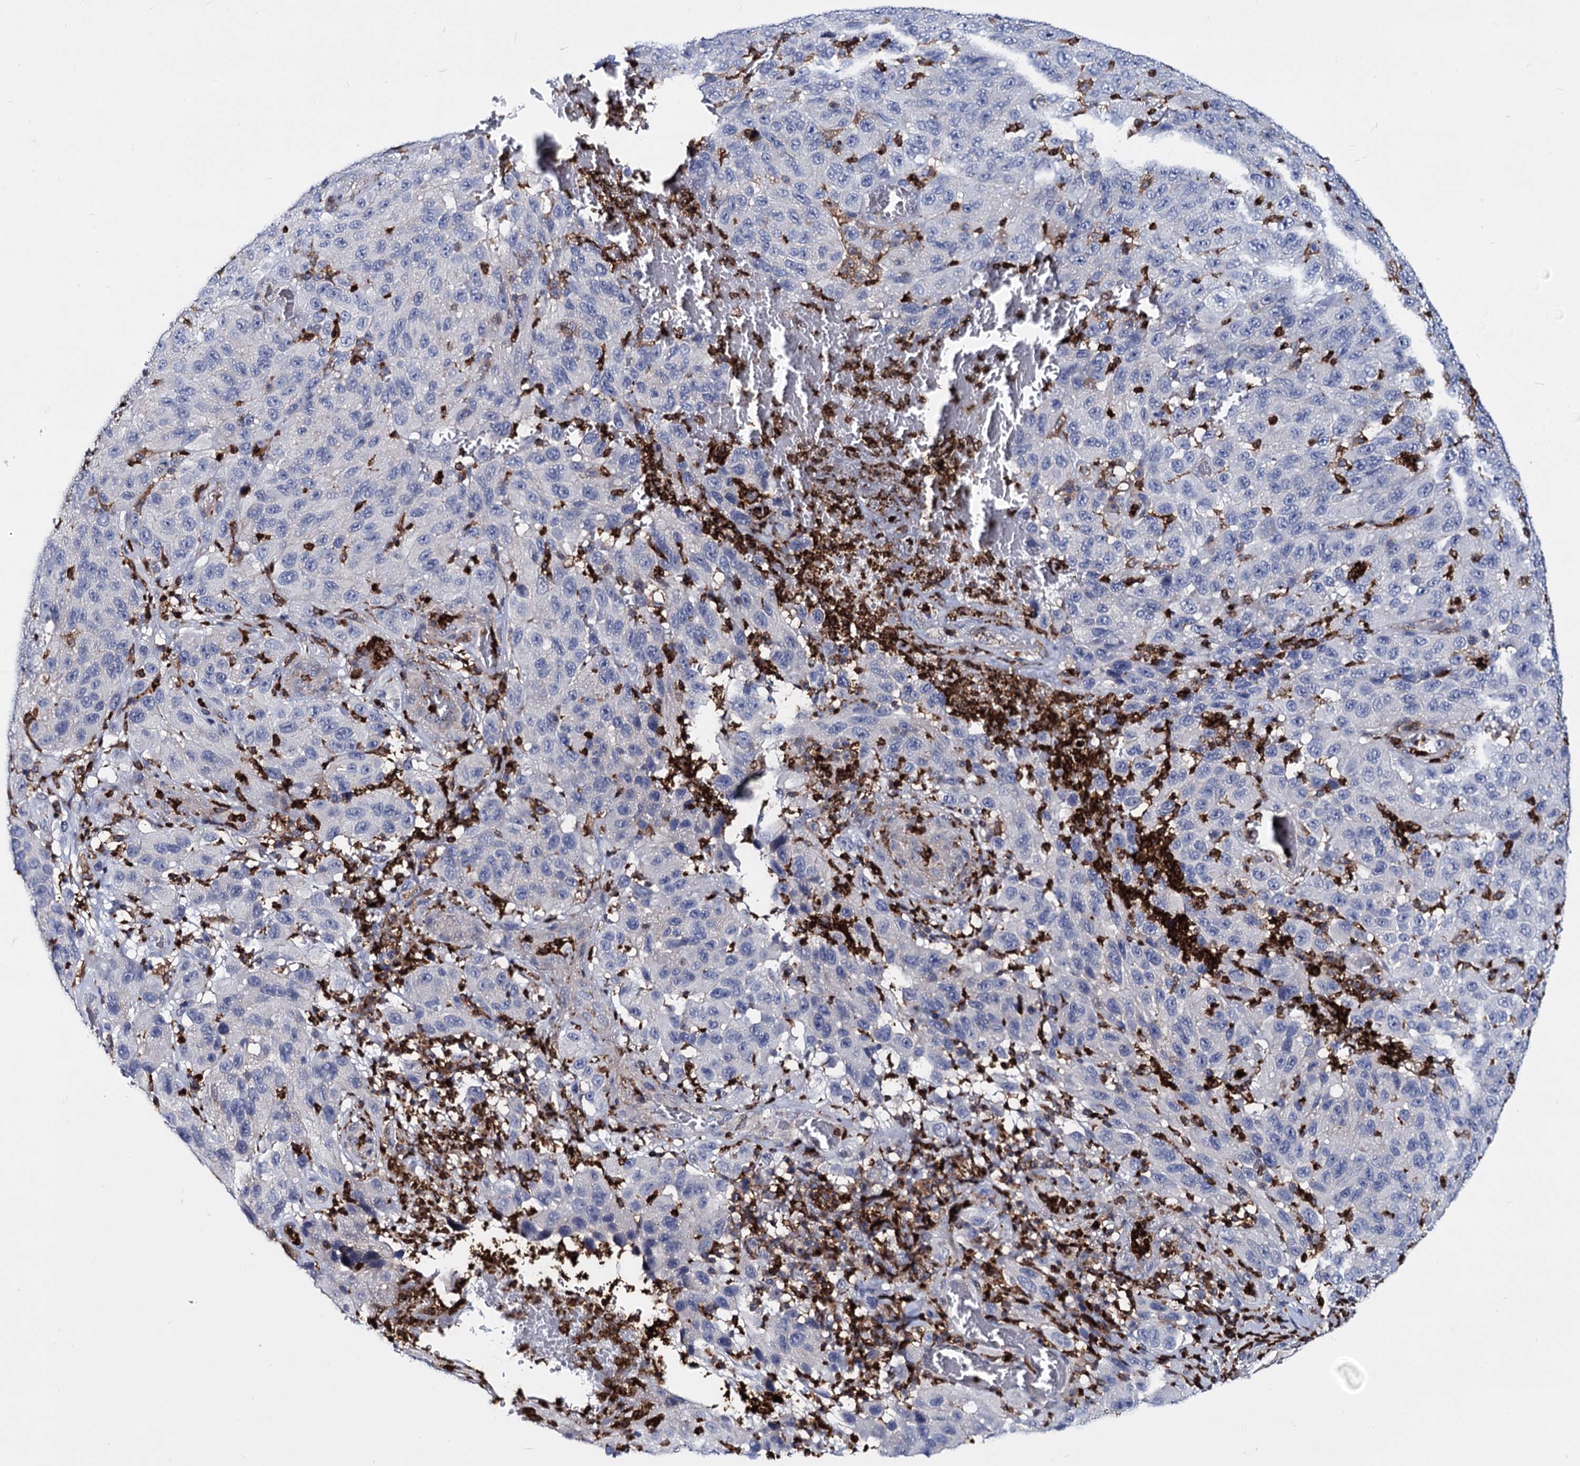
{"staining": {"intensity": "negative", "quantity": "none", "location": "none"}, "tissue": "melanoma", "cell_type": "Tumor cells", "image_type": "cancer", "snomed": [{"axis": "morphology", "description": "Normal tissue, NOS"}, {"axis": "morphology", "description": "Malignant melanoma, NOS"}, {"axis": "topography", "description": "Skin"}], "caption": "Immunohistochemistry image of human malignant melanoma stained for a protein (brown), which displays no expression in tumor cells.", "gene": "RHOG", "patient": {"sex": "female", "age": 96}}